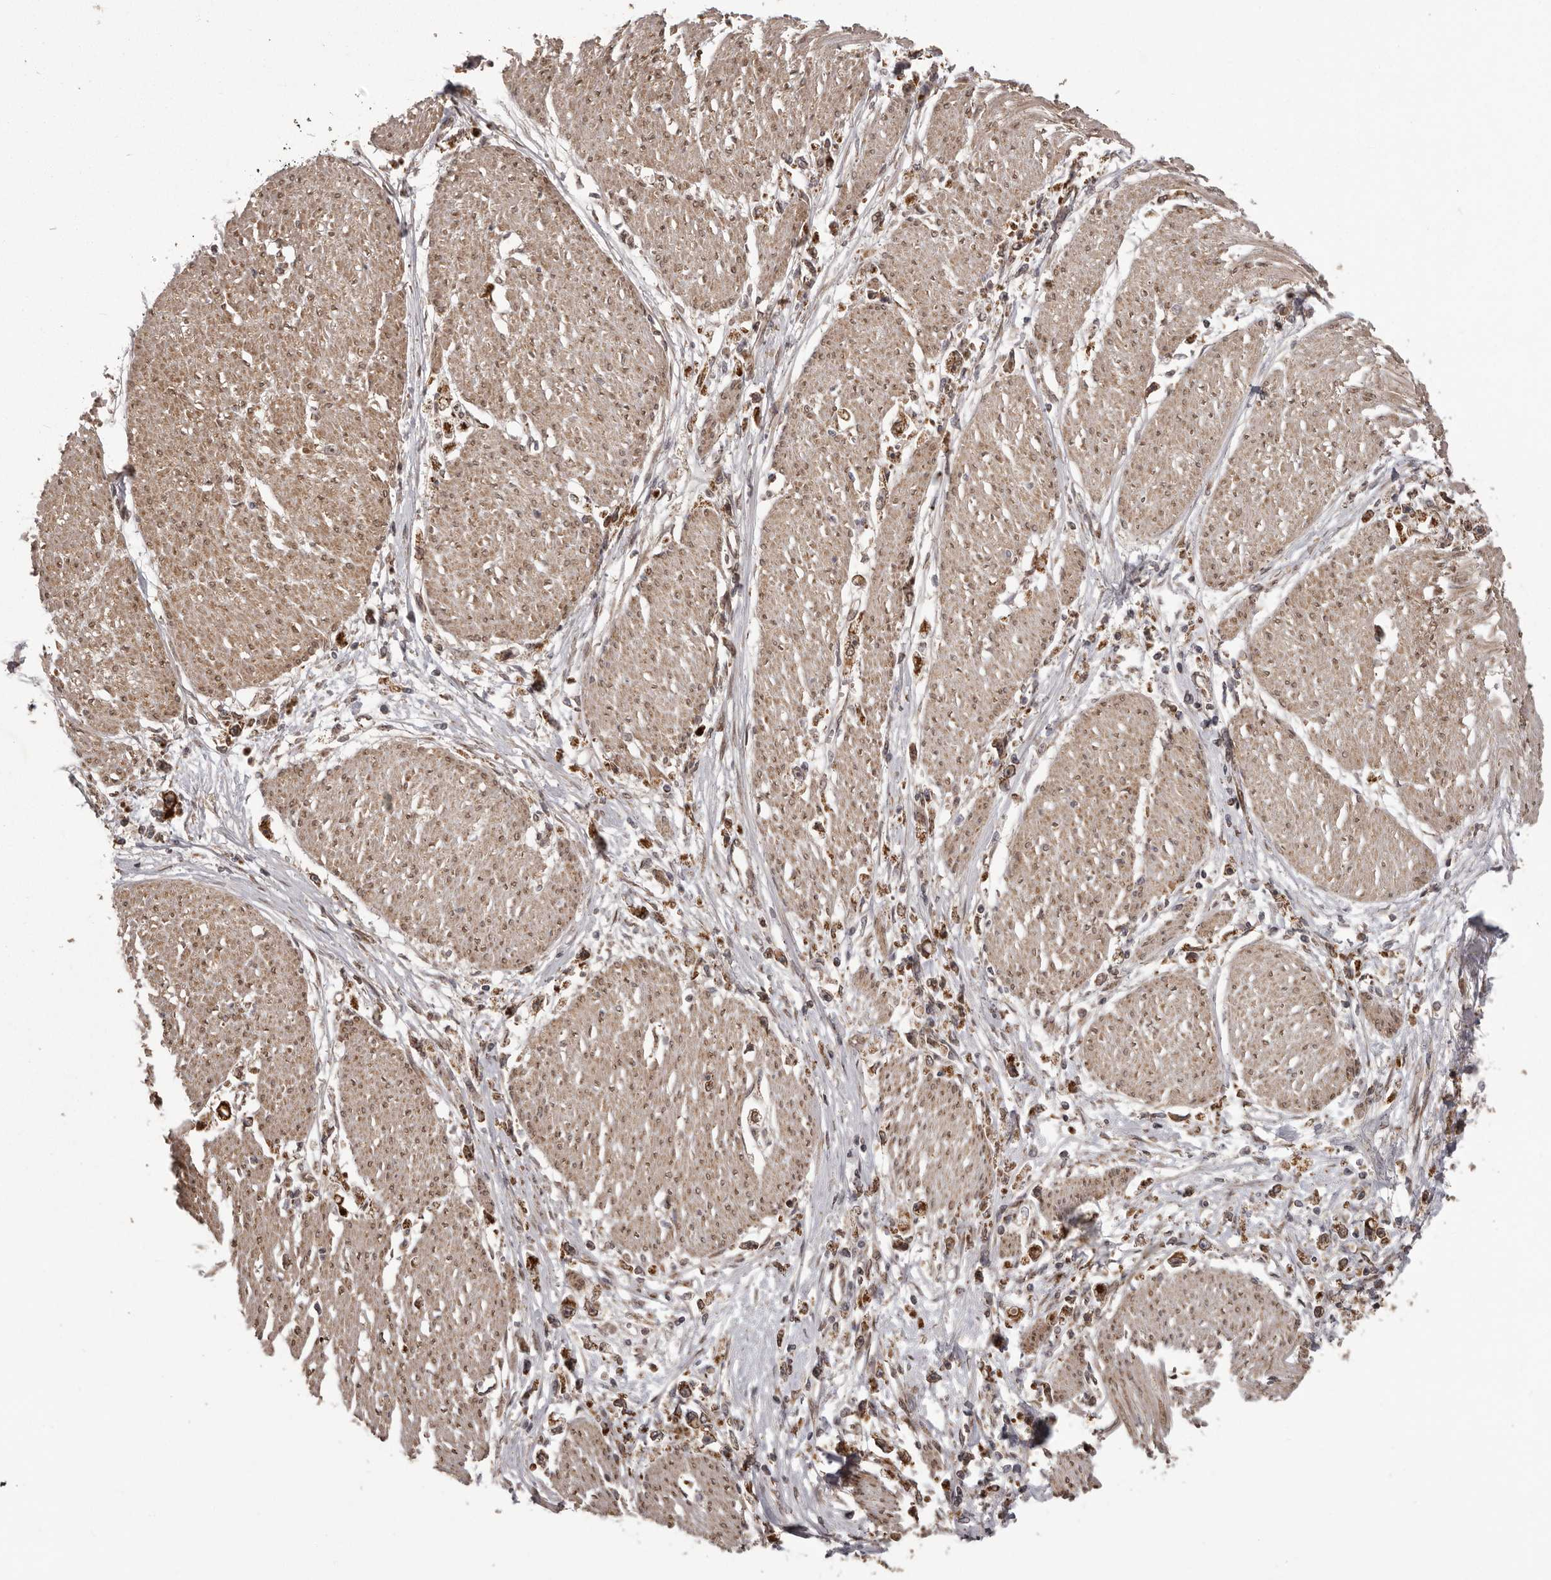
{"staining": {"intensity": "moderate", "quantity": ">75%", "location": "cytoplasmic/membranous"}, "tissue": "stomach cancer", "cell_type": "Tumor cells", "image_type": "cancer", "snomed": [{"axis": "morphology", "description": "Adenocarcinoma, NOS"}, {"axis": "topography", "description": "Stomach"}], "caption": "The image shows a brown stain indicating the presence of a protein in the cytoplasmic/membranous of tumor cells in stomach adenocarcinoma.", "gene": "CHRM2", "patient": {"sex": "female", "age": 59}}